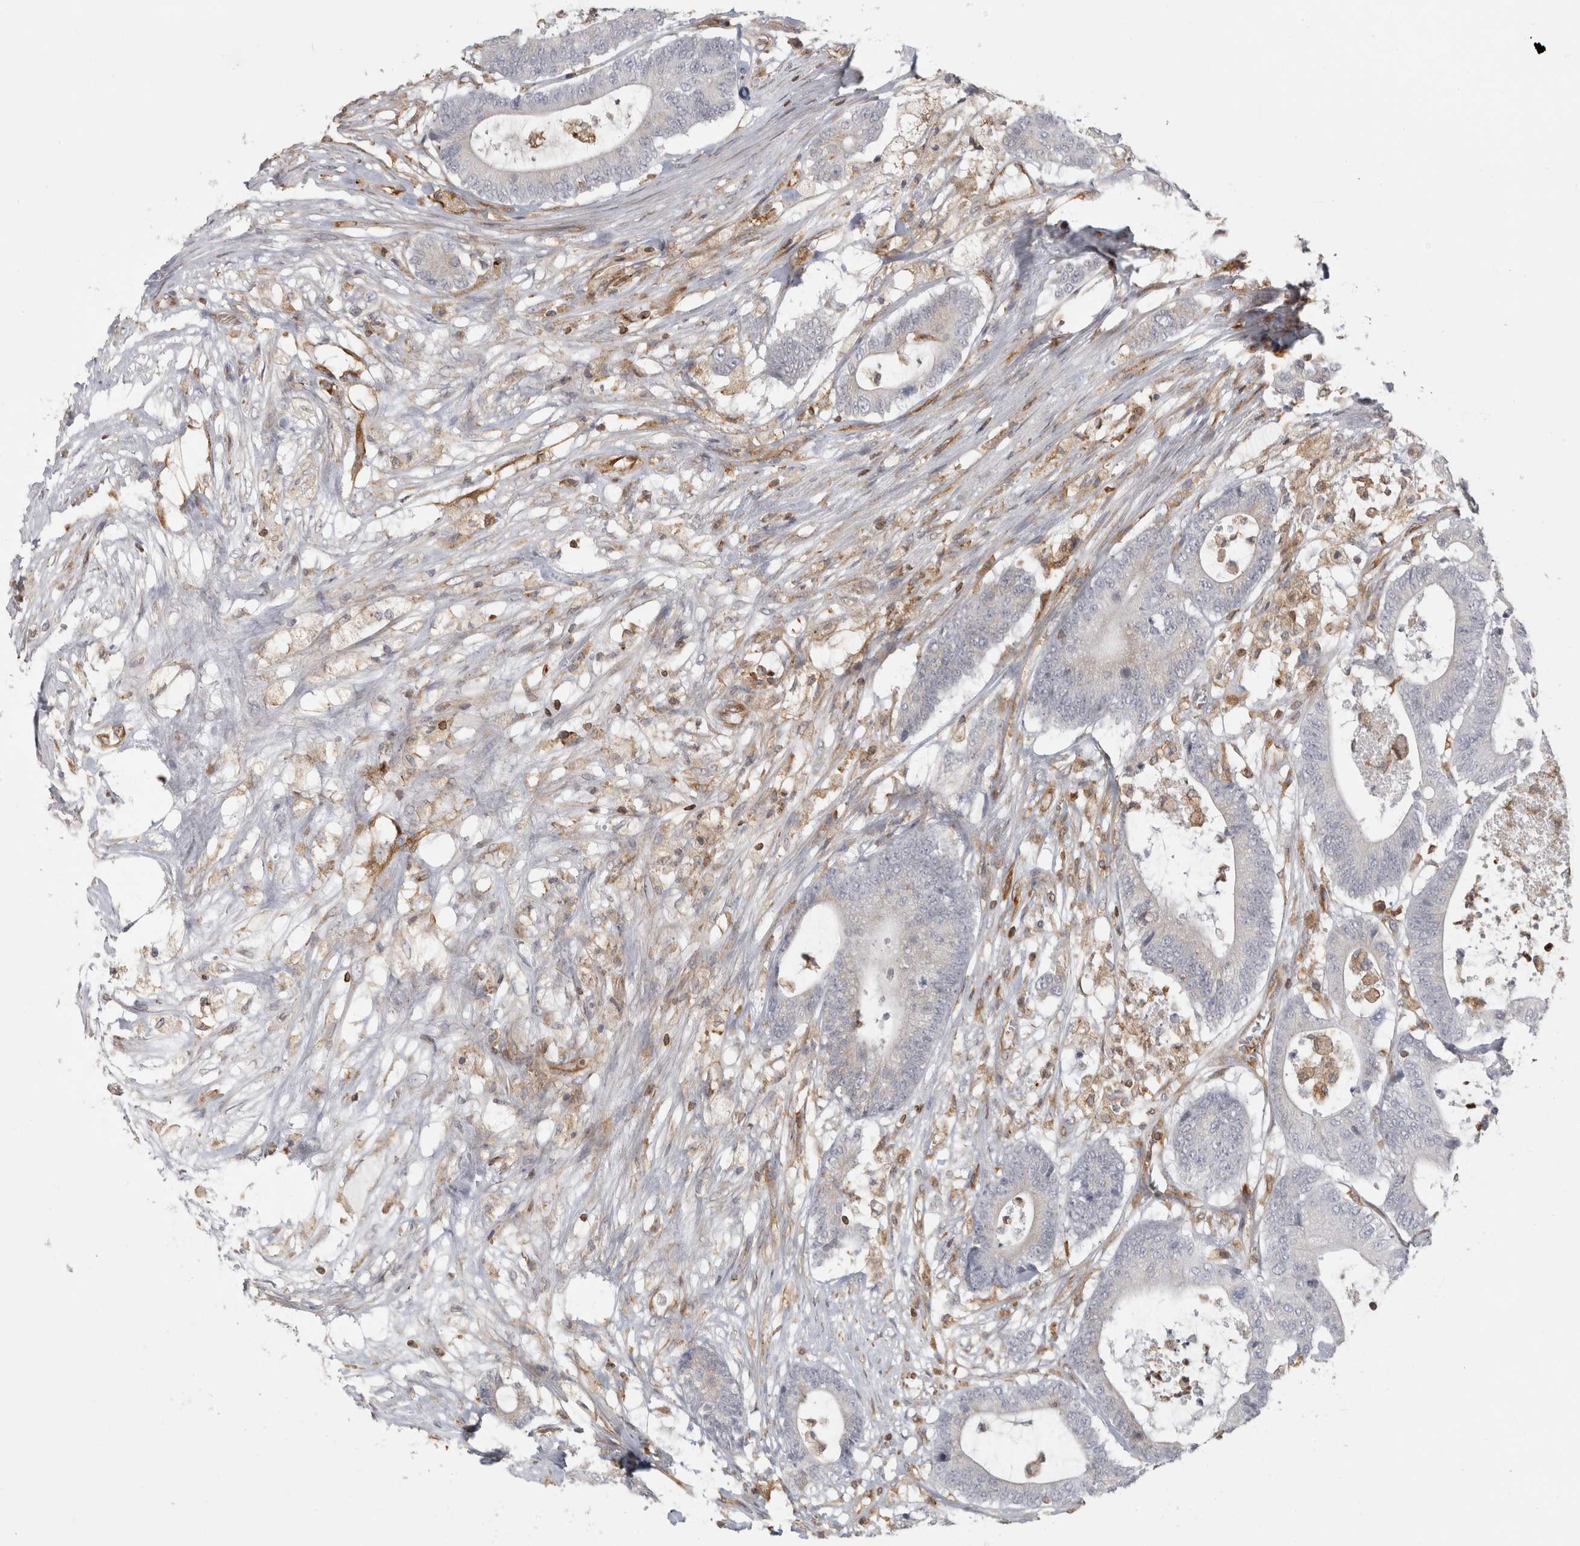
{"staining": {"intensity": "negative", "quantity": "none", "location": "none"}, "tissue": "colorectal cancer", "cell_type": "Tumor cells", "image_type": "cancer", "snomed": [{"axis": "morphology", "description": "Adenocarcinoma, NOS"}, {"axis": "topography", "description": "Colon"}], "caption": "Immunohistochemistry (IHC) of human colorectal adenocarcinoma exhibits no staining in tumor cells.", "gene": "HLA-E", "patient": {"sex": "female", "age": 84}}